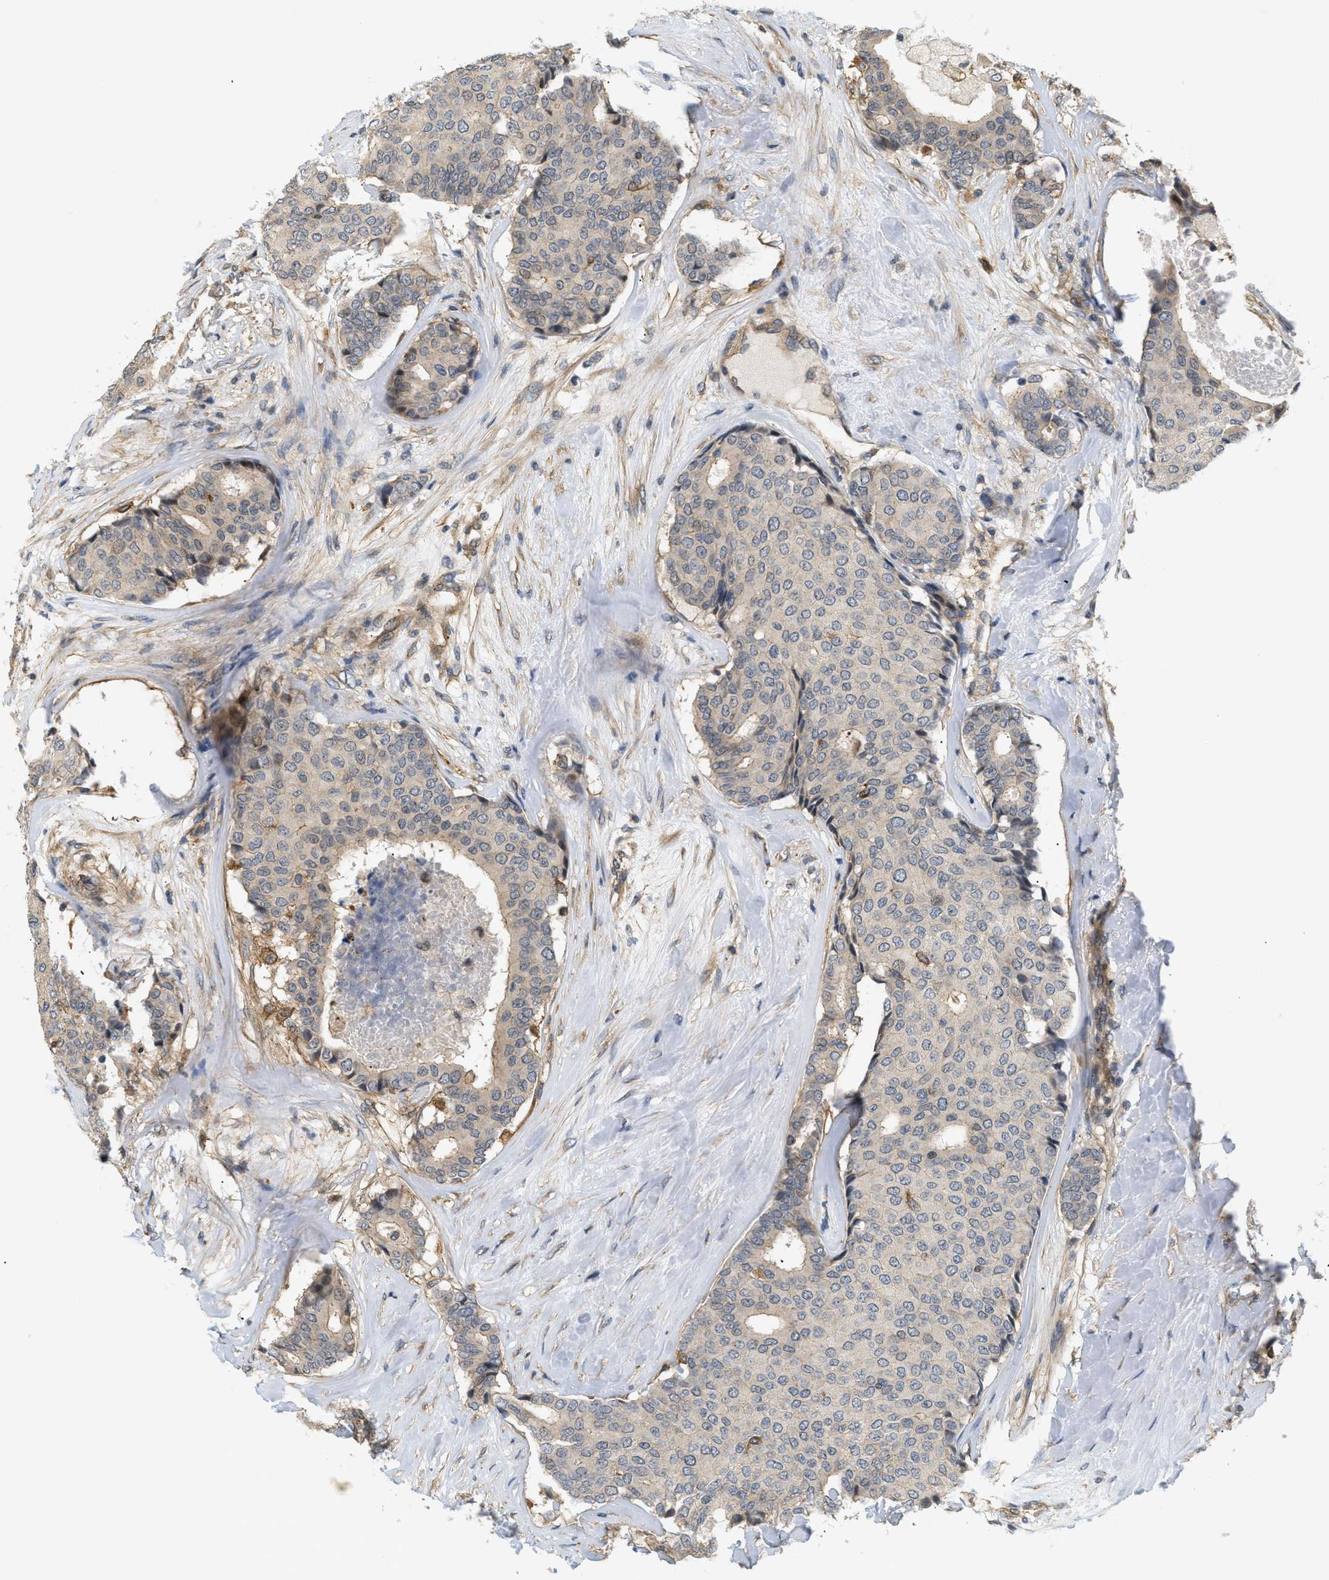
{"staining": {"intensity": "negative", "quantity": "none", "location": "none"}, "tissue": "breast cancer", "cell_type": "Tumor cells", "image_type": "cancer", "snomed": [{"axis": "morphology", "description": "Duct carcinoma"}, {"axis": "topography", "description": "Breast"}], "caption": "This is an immunohistochemistry (IHC) image of breast cancer (intraductal carcinoma). There is no expression in tumor cells.", "gene": "CORO2B", "patient": {"sex": "female", "age": 75}}